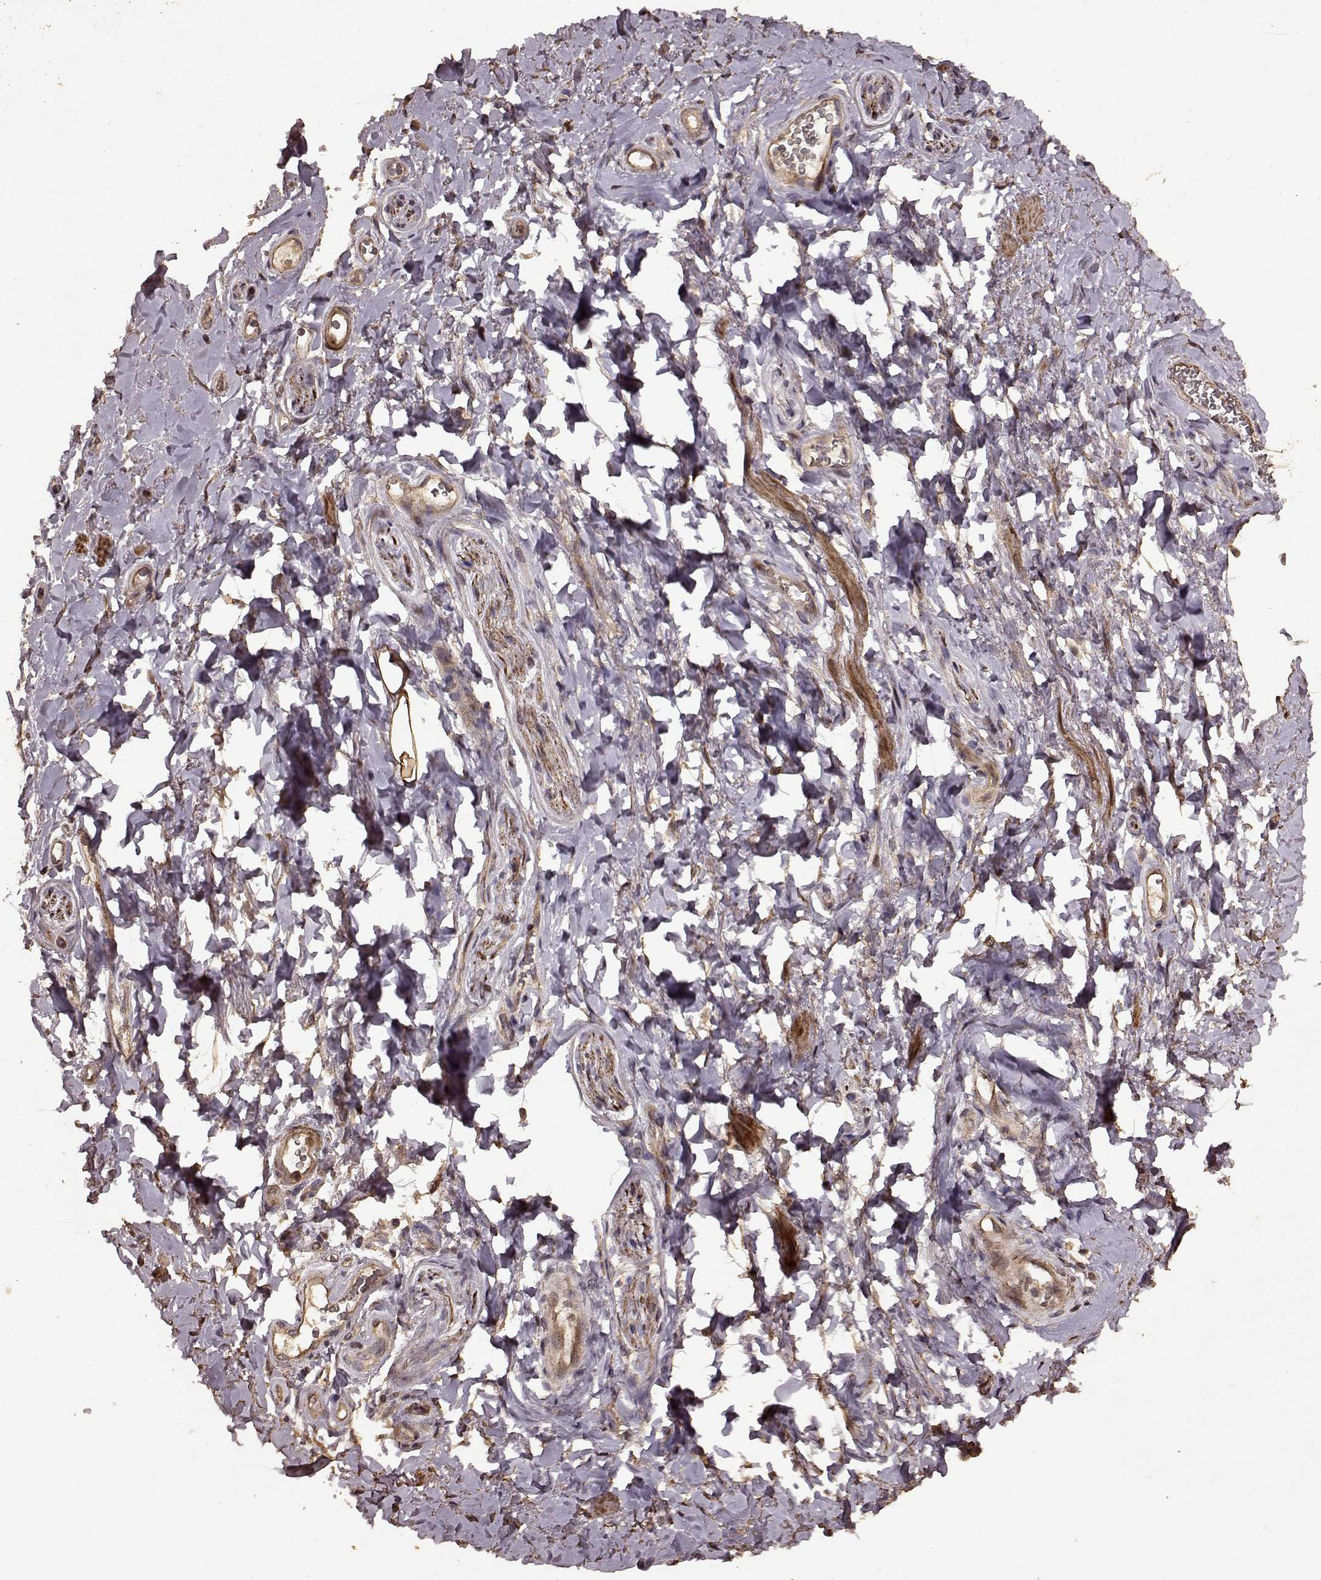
{"staining": {"intensity": "strong", "quantity": ">75%", "location": "cytoplasmic/membranous"}, "tissue": "adipose tissue", "cell_type": "Adipocytes", "image_type": "normal", "snomed": [{"axis": "morphology", "description": "Normal tissue, NOS"}, {"axis": "topography", "description": "Anal"}, {"axis": "topography", "description": "Peripheral nerve tissue"}], "caption": "Brown immunohistochemical staining in benign adipose tissue exhibits strong cytoplasmic/membranous positivity in about >75% of adipocytes.", "gene": "FBXW11", "patient": {"sex": "male", "age": 53}}